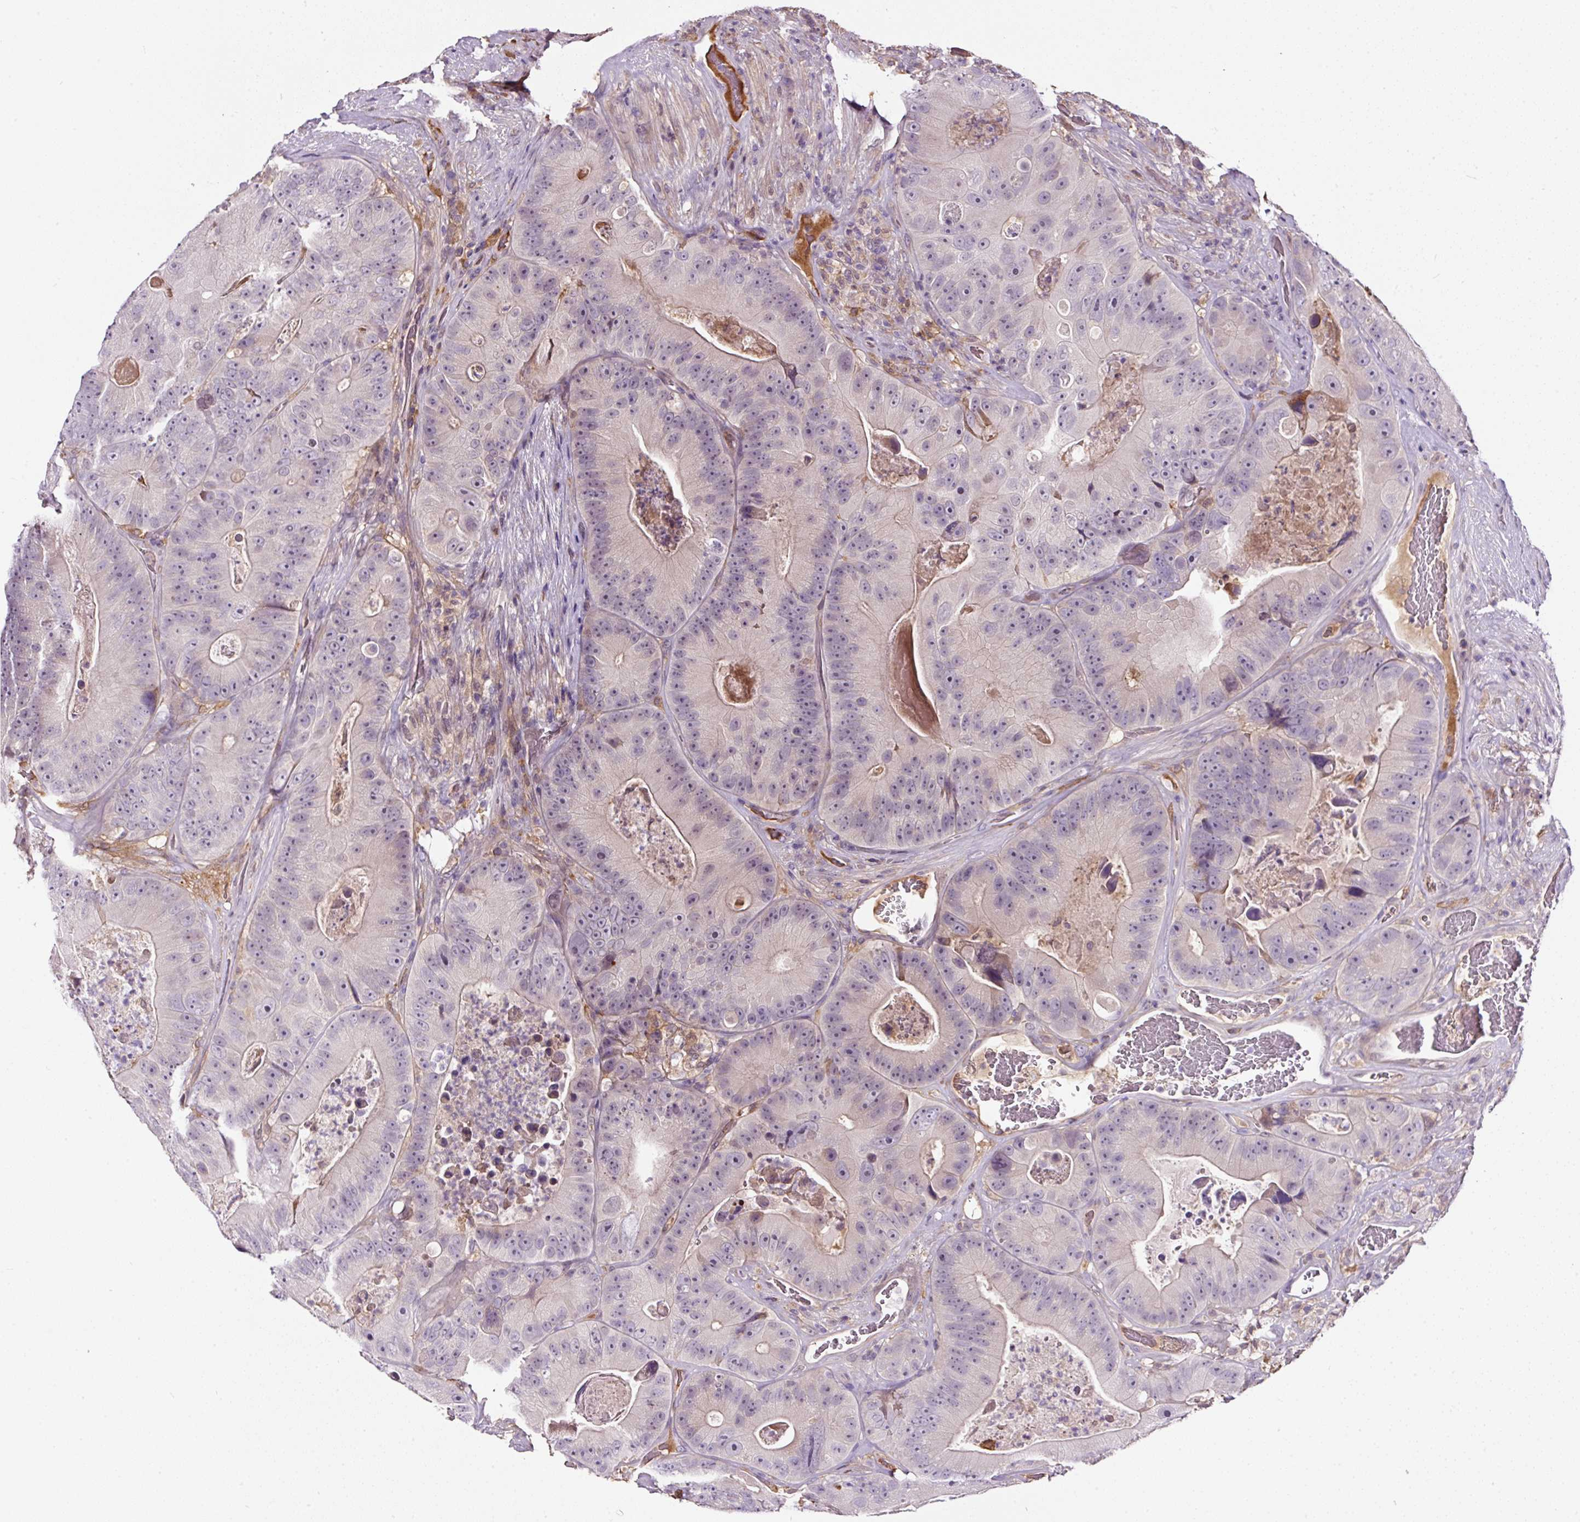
{"staining": {"intensity": "negative", "quantity": "none", "location": "none"}, "tissue": "colorectal cancer", "cell_type": "Tumor cells", "image_type": "cancer", "snomed": [{"axis": "morphology", "description": "Adenocarcinoma, NOS"}, {"axis": "topography", "description": "Colon"}], "caption": "Immunohistochemical staining of colorectal cancer reveals no significant positivity in tumor cells.", "gene": "LRRC24", "patient": {"sex": "female", "age": 86}}